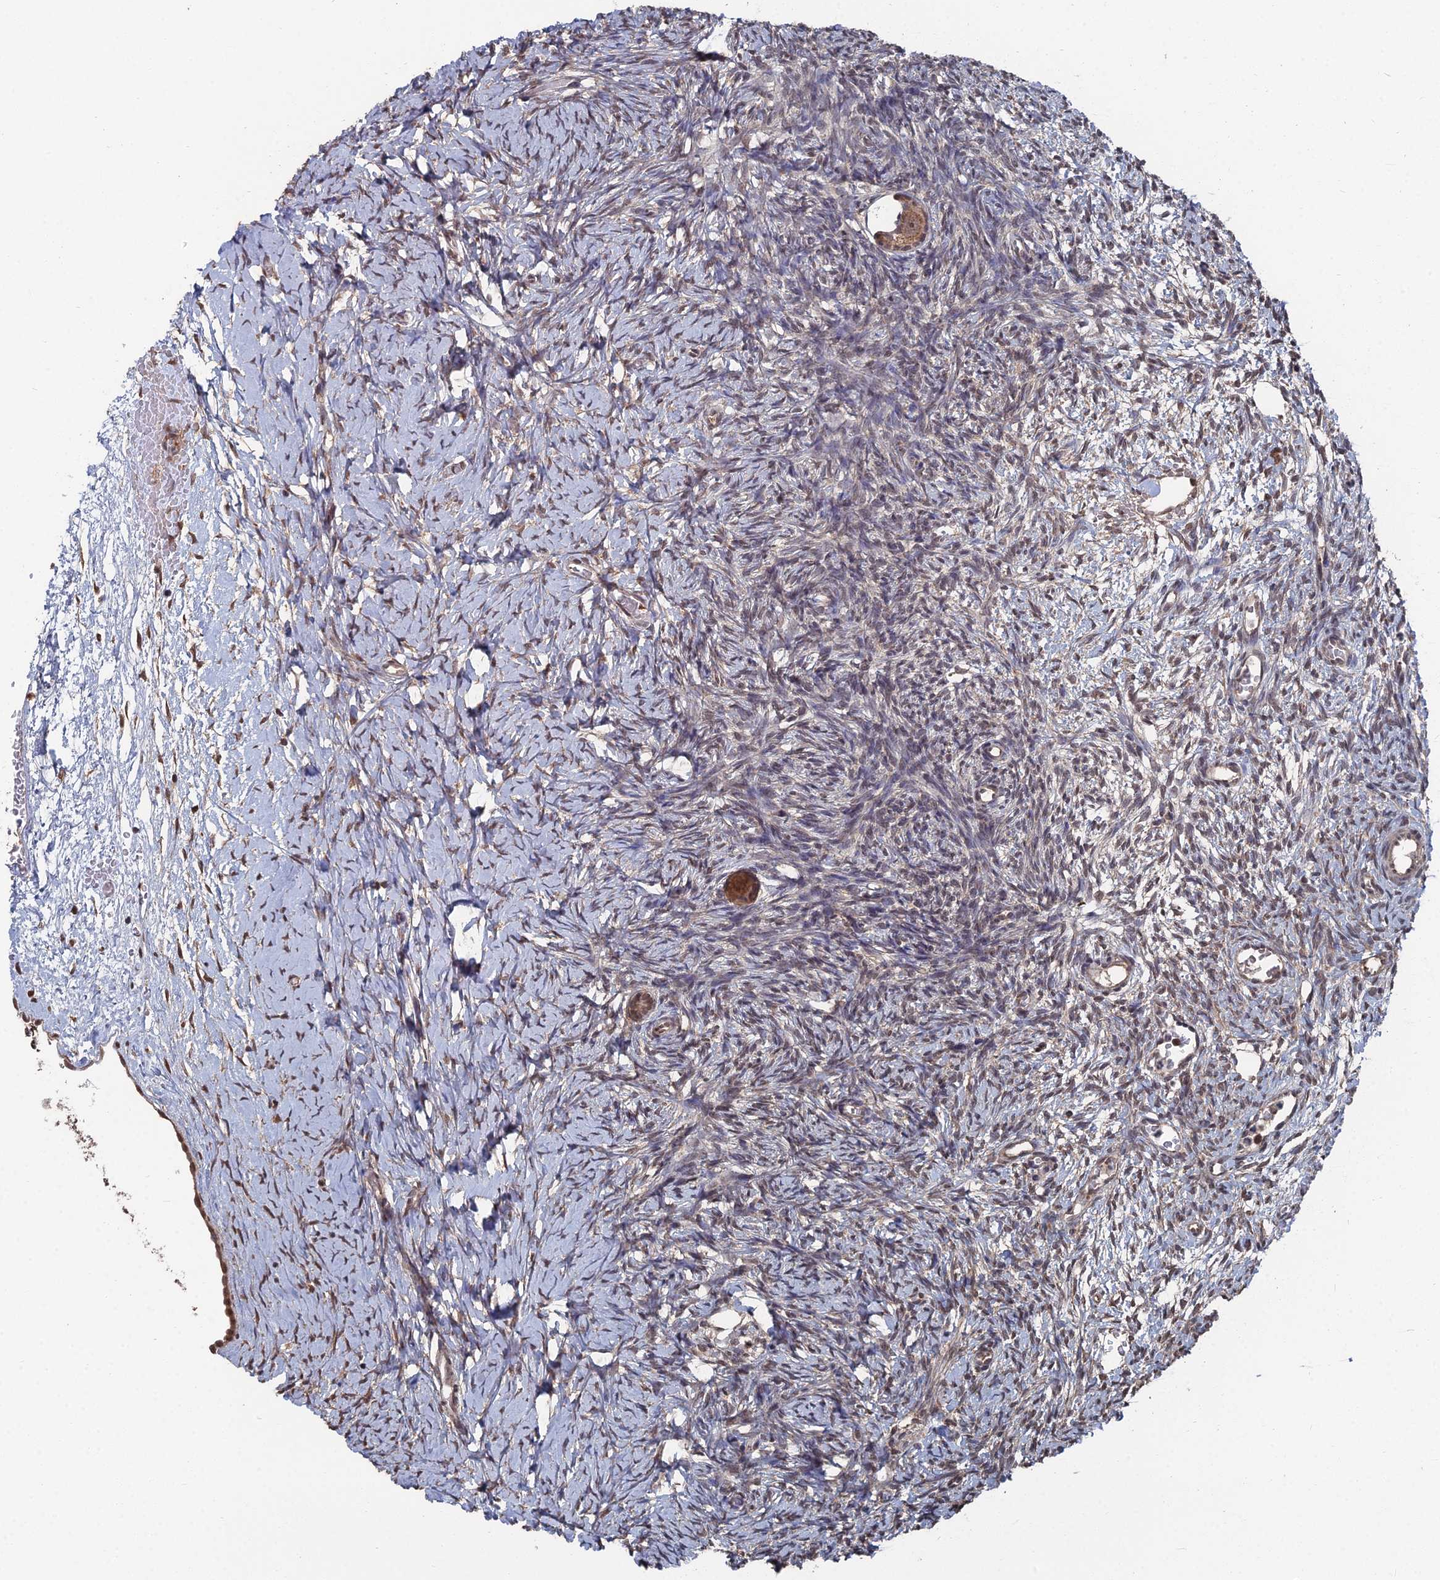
{"staining": {"intensity": "strong", "quantity": "25%-75%", "location": "cytoplasmic/membranous"}, "tissue": "ovary", "cell_type": "Follicle cells", "image_type": "normal", "snomed": [{"axis": "morphology", "description": "Normal tissue, NOS"}, {"axis": "topography", "description": "Ovary"}], "caption": "There is high levels of strong cytoplasmic/membranous positivity in follicle cells of benign ovary, as demonstrated by immunohistochemical staining (brown color).", "gene": "CCNP", "patient": {"sex": "female", "age": 39}}